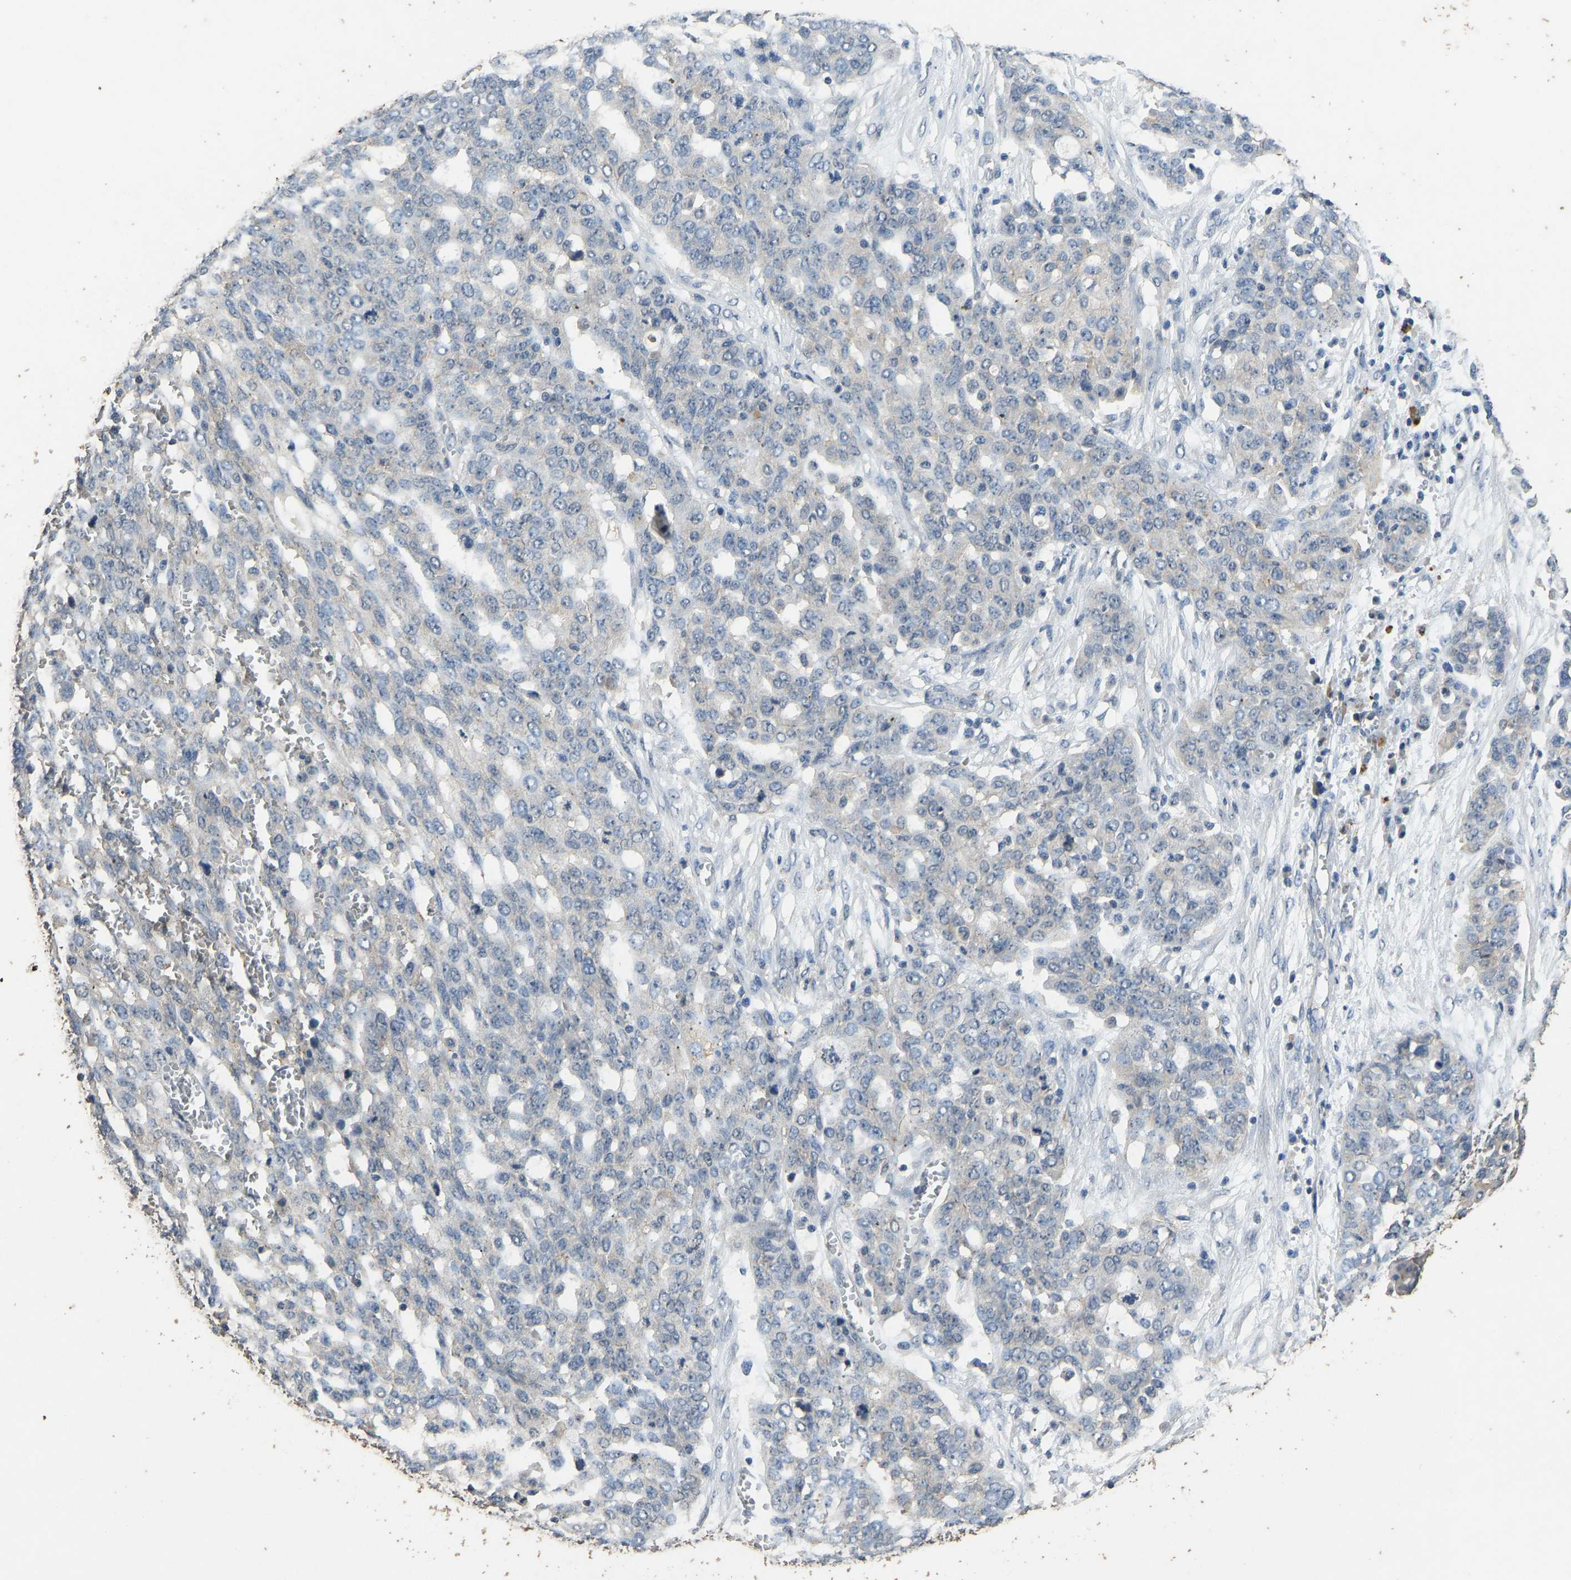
{"staining": {"intensity": "negative", "quantity": "none", "location": "none"}, "tissue": "ovarian cancer", "cell_type": "Tumor cells", "image_type": "cancer", "snomed": [{"axis": "morphology", "description": "Cystadenocarcinoma, serous, NOS"}, {"axis": "topography", "description": "Soft tissue"}, {"axis": "topography", "description": "Ovary"}], "caption": "Immunohistochemical staining of human ovarian cancer (serous cystadenocarcinoma) reveals no significant expression in tumor cells.", "gene": "CIDEC", "patient": {"sex": "female", "age": 57}}